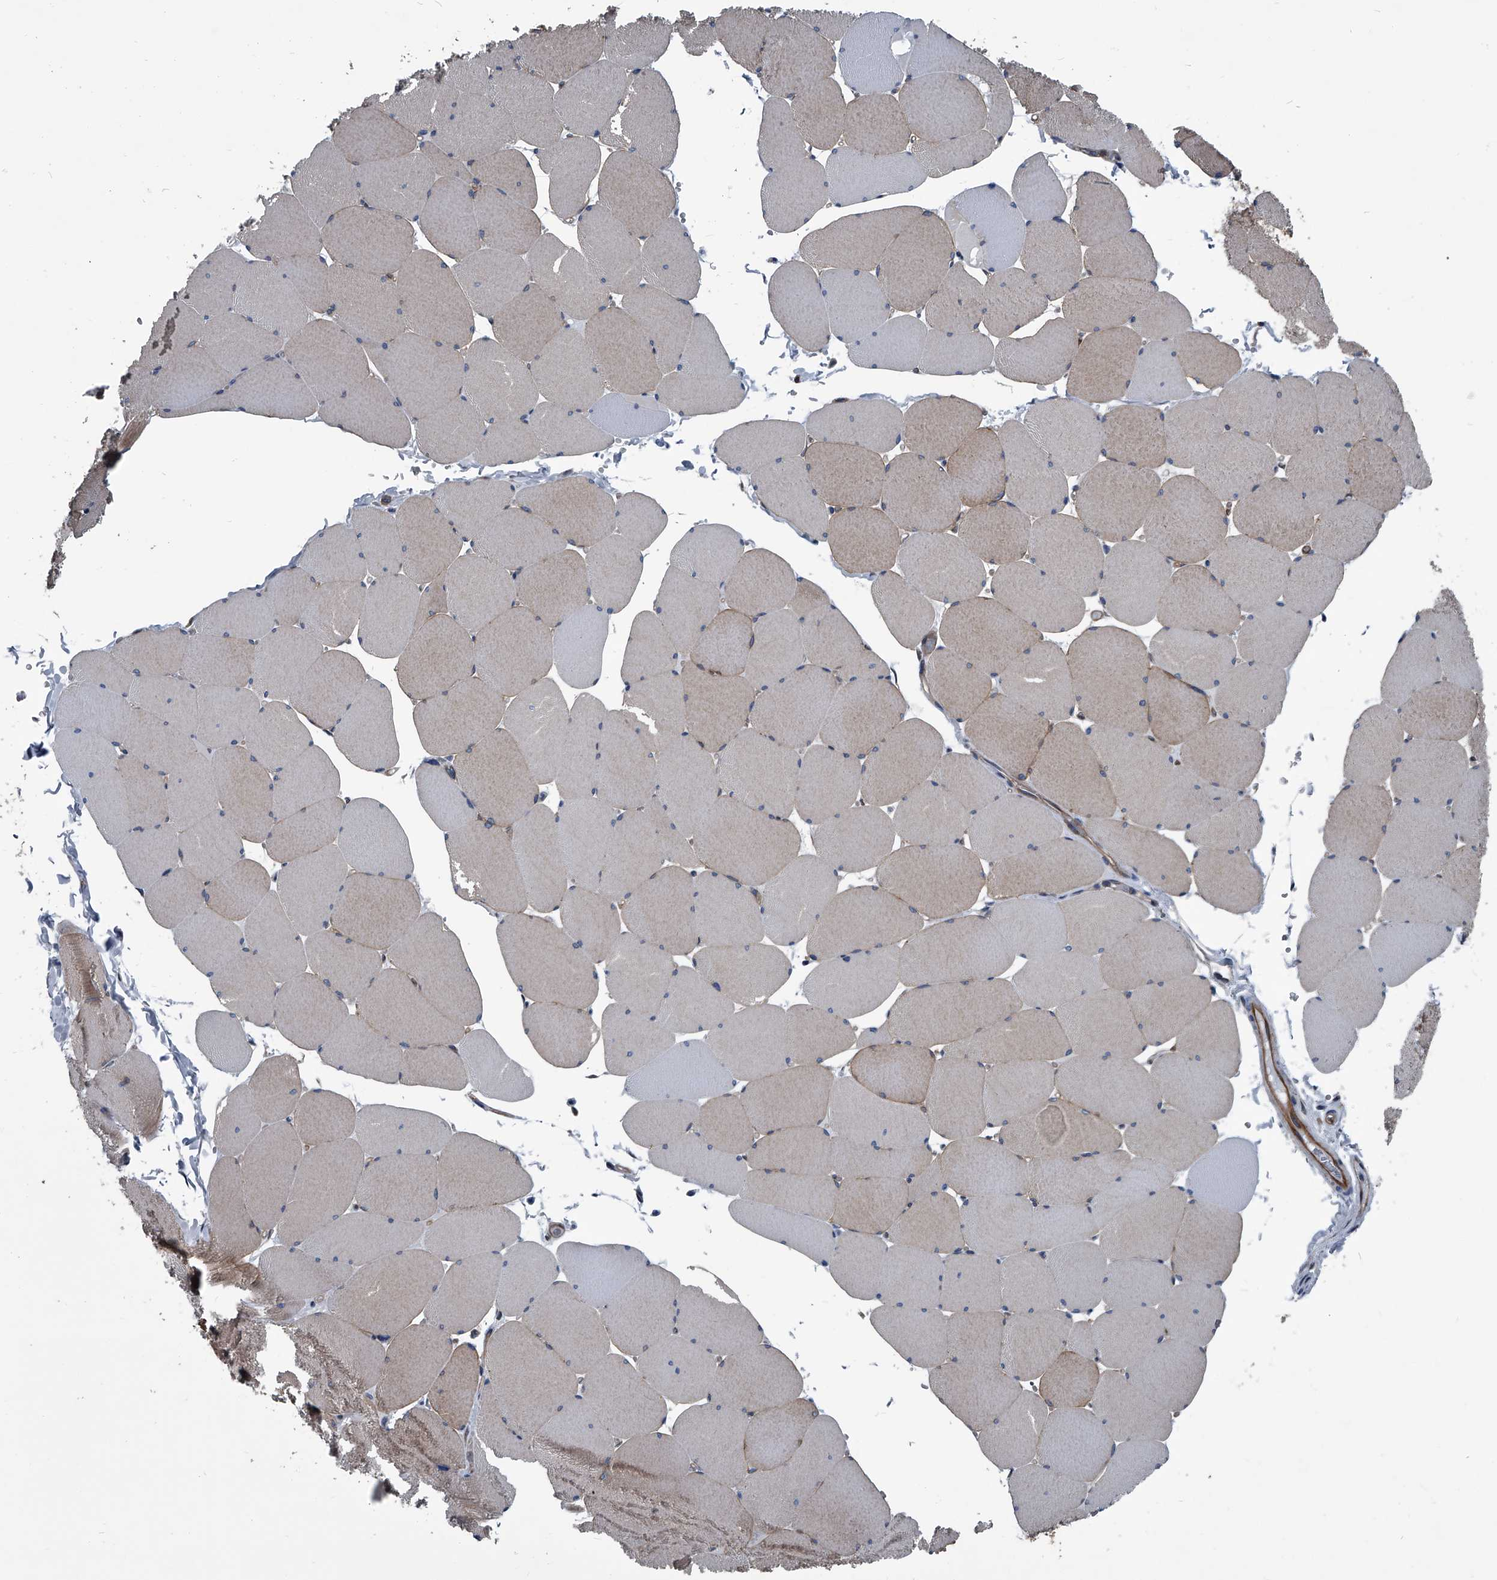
{"staining": {"intensity": "moderate", "quantity": "25%-75%", "location": "cytoplasmic/membranous"}, "tissue": "skeletal muscle", "cell_type": "Myocytes", "image_type": "normal", "snomed": [{"axis": "morphology", "description": "Normal tissue, NOS"}, {"axis": "topography", "description": "Skeletal muscle"}, {"axis": "topography", "description": "Head-Neck"}], "caption": "Benign skeletal muscle was stained to show a protein in brown. There is medium levels of moderate cytoplasmic/membranous staining in about 25%-75% of myocytes. The staining was performed using DAB (3,3'-diaminobenzidine) to visualize the protein expression in brown, while the nuclei were stained in blue with hematoxylin (Magnification: 20x).", "gene": "PLEC", "patient": {"sex": "male", "age": 66}}